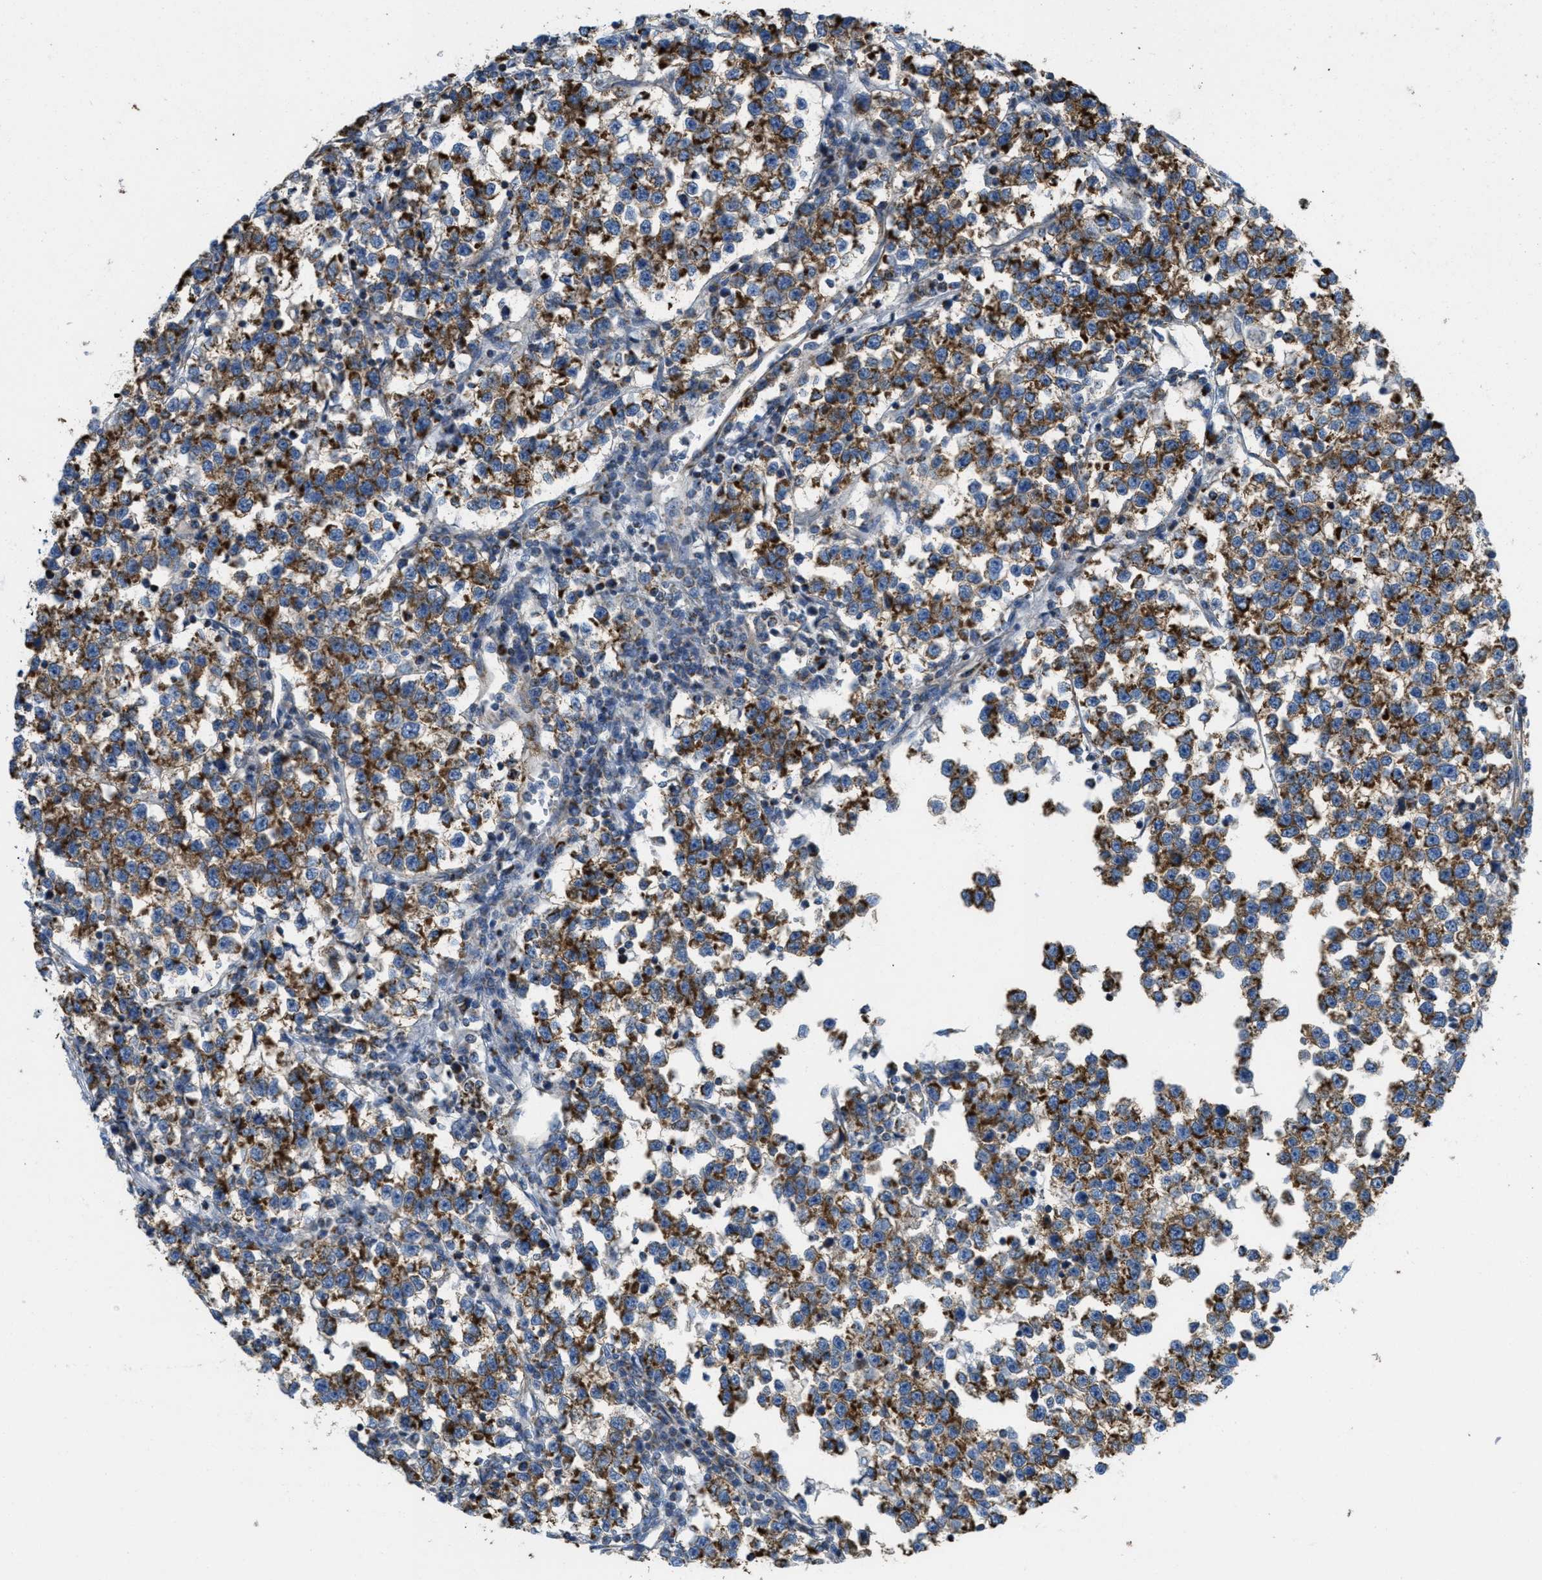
{"staining": {"intensity": "strong", "quantity": ">75%", "location": "cytoplasmic/membranous"}, "tissue": "testis cancer", "cell_type": "Tumor cells", "image_type": "cancer", "snomed": [{"axis": "morphology", "description": "Normal tissue, NOS"}, {"axis": "morphology", "description": "Seminoma, NOS"}, {"axis": "topography", "description": "Testis"}], "caption": "Immunohistochemical staining of human seminoma (testis) demonstrates strong cytoplasmic/membranous protein staining in about >75% of tumor cells.", "gene": "BTN3A1", "patient": {"sex": "male", "age": 43}}